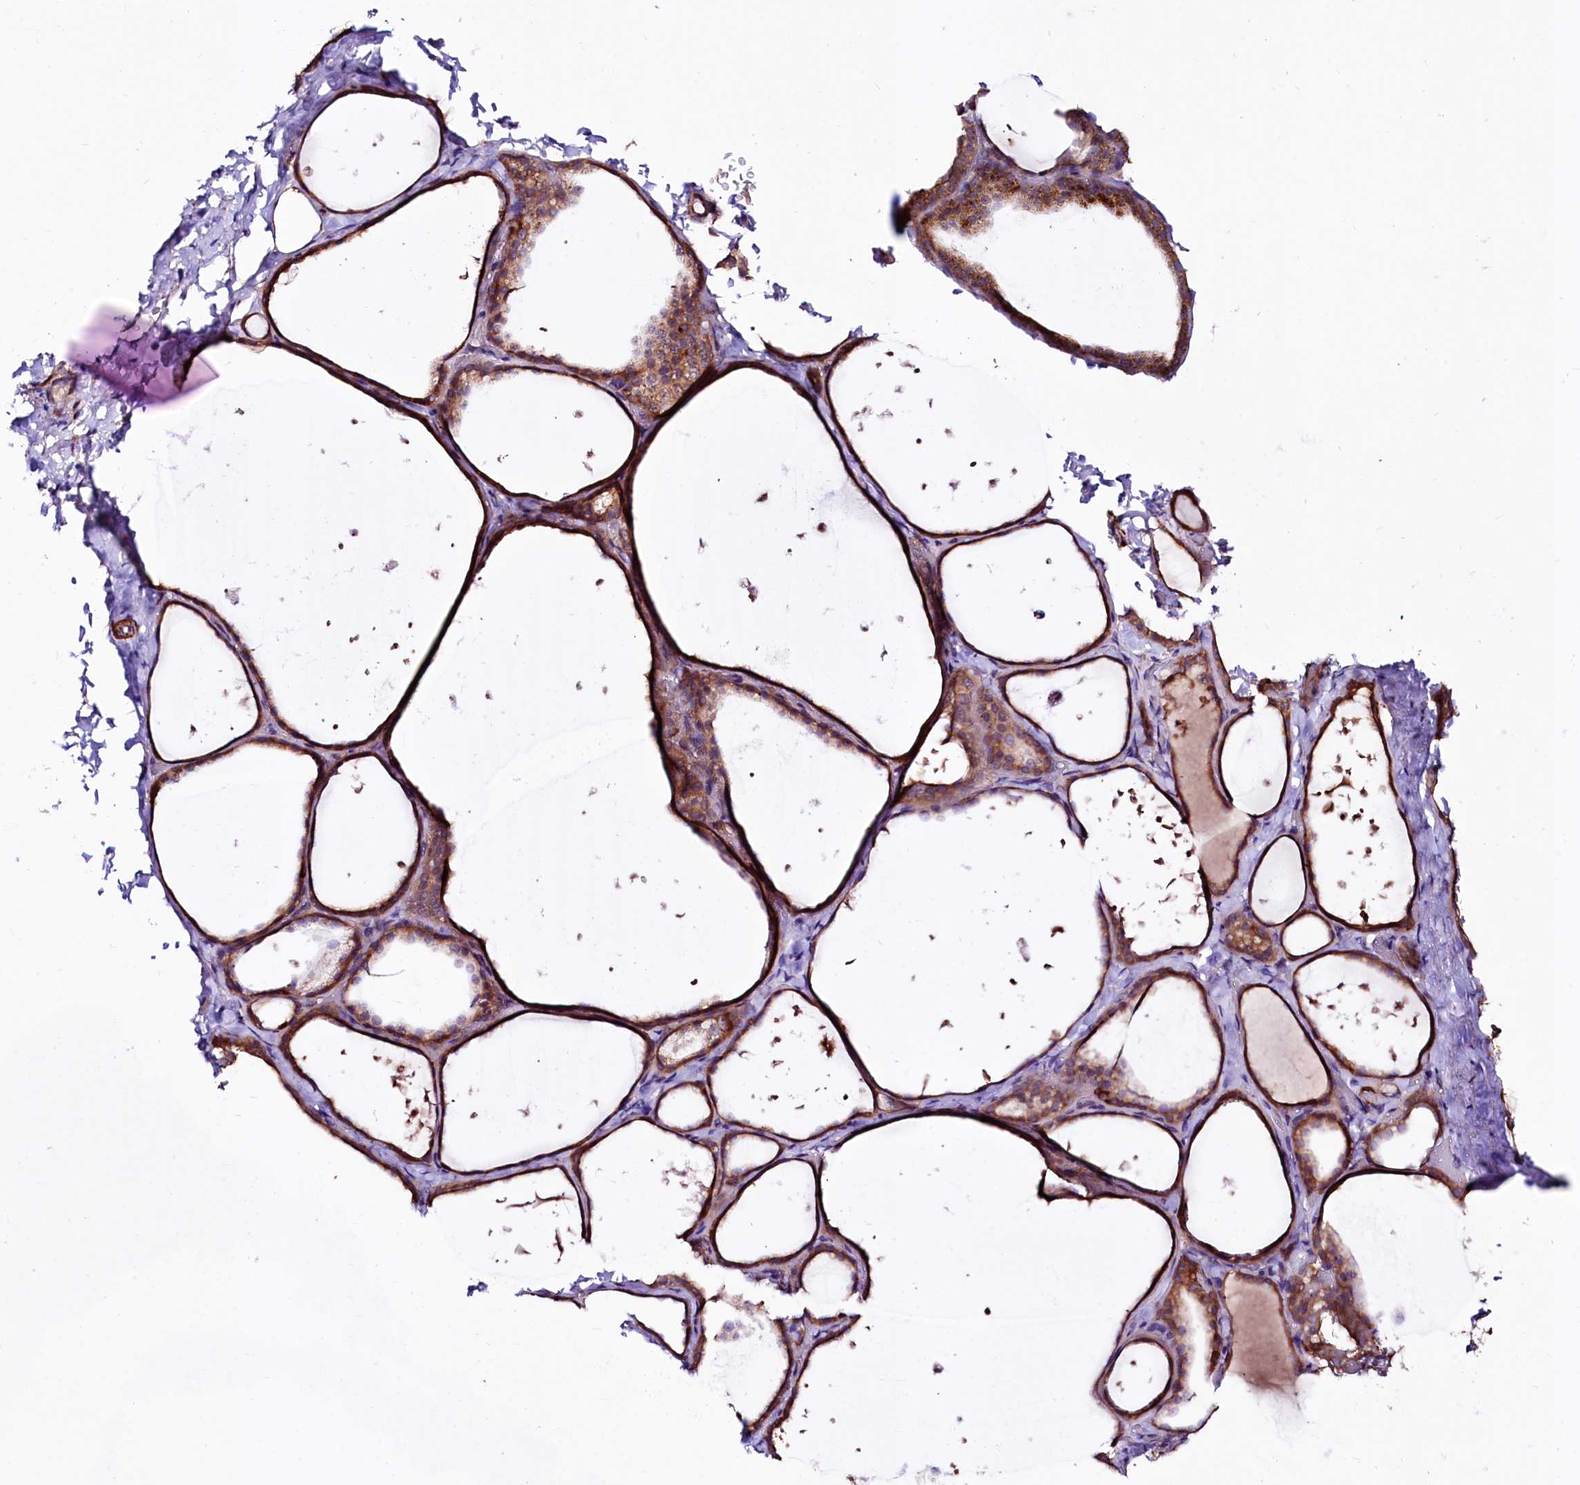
{"staining": {"intensity": "strong", "quantity": ">75%", "location": "cytoplasmic/membranous"}, "tissue": "thyroid gland", "cell_type": "Glandular cells", "image_type": "normal", "snomed": [{"axis": "morphology", "description": "Normal tissue, NOS"}, {"axis": "topography", "description": "Thyroid gland"}], "caption": "DAB immunohistochemical staining of normal thyroid gland reveals strong cytoplasmic/membranous protein positivity in approximately >75% of glandular cells. (Stains: DAB (3,3'-diaminobenzidine) in brown, nuclei in blue, Microscopy: brightfield microscopy at high magnification).", "gene": "CIAO3", "patient": {"sex": "female", "age": 44}}